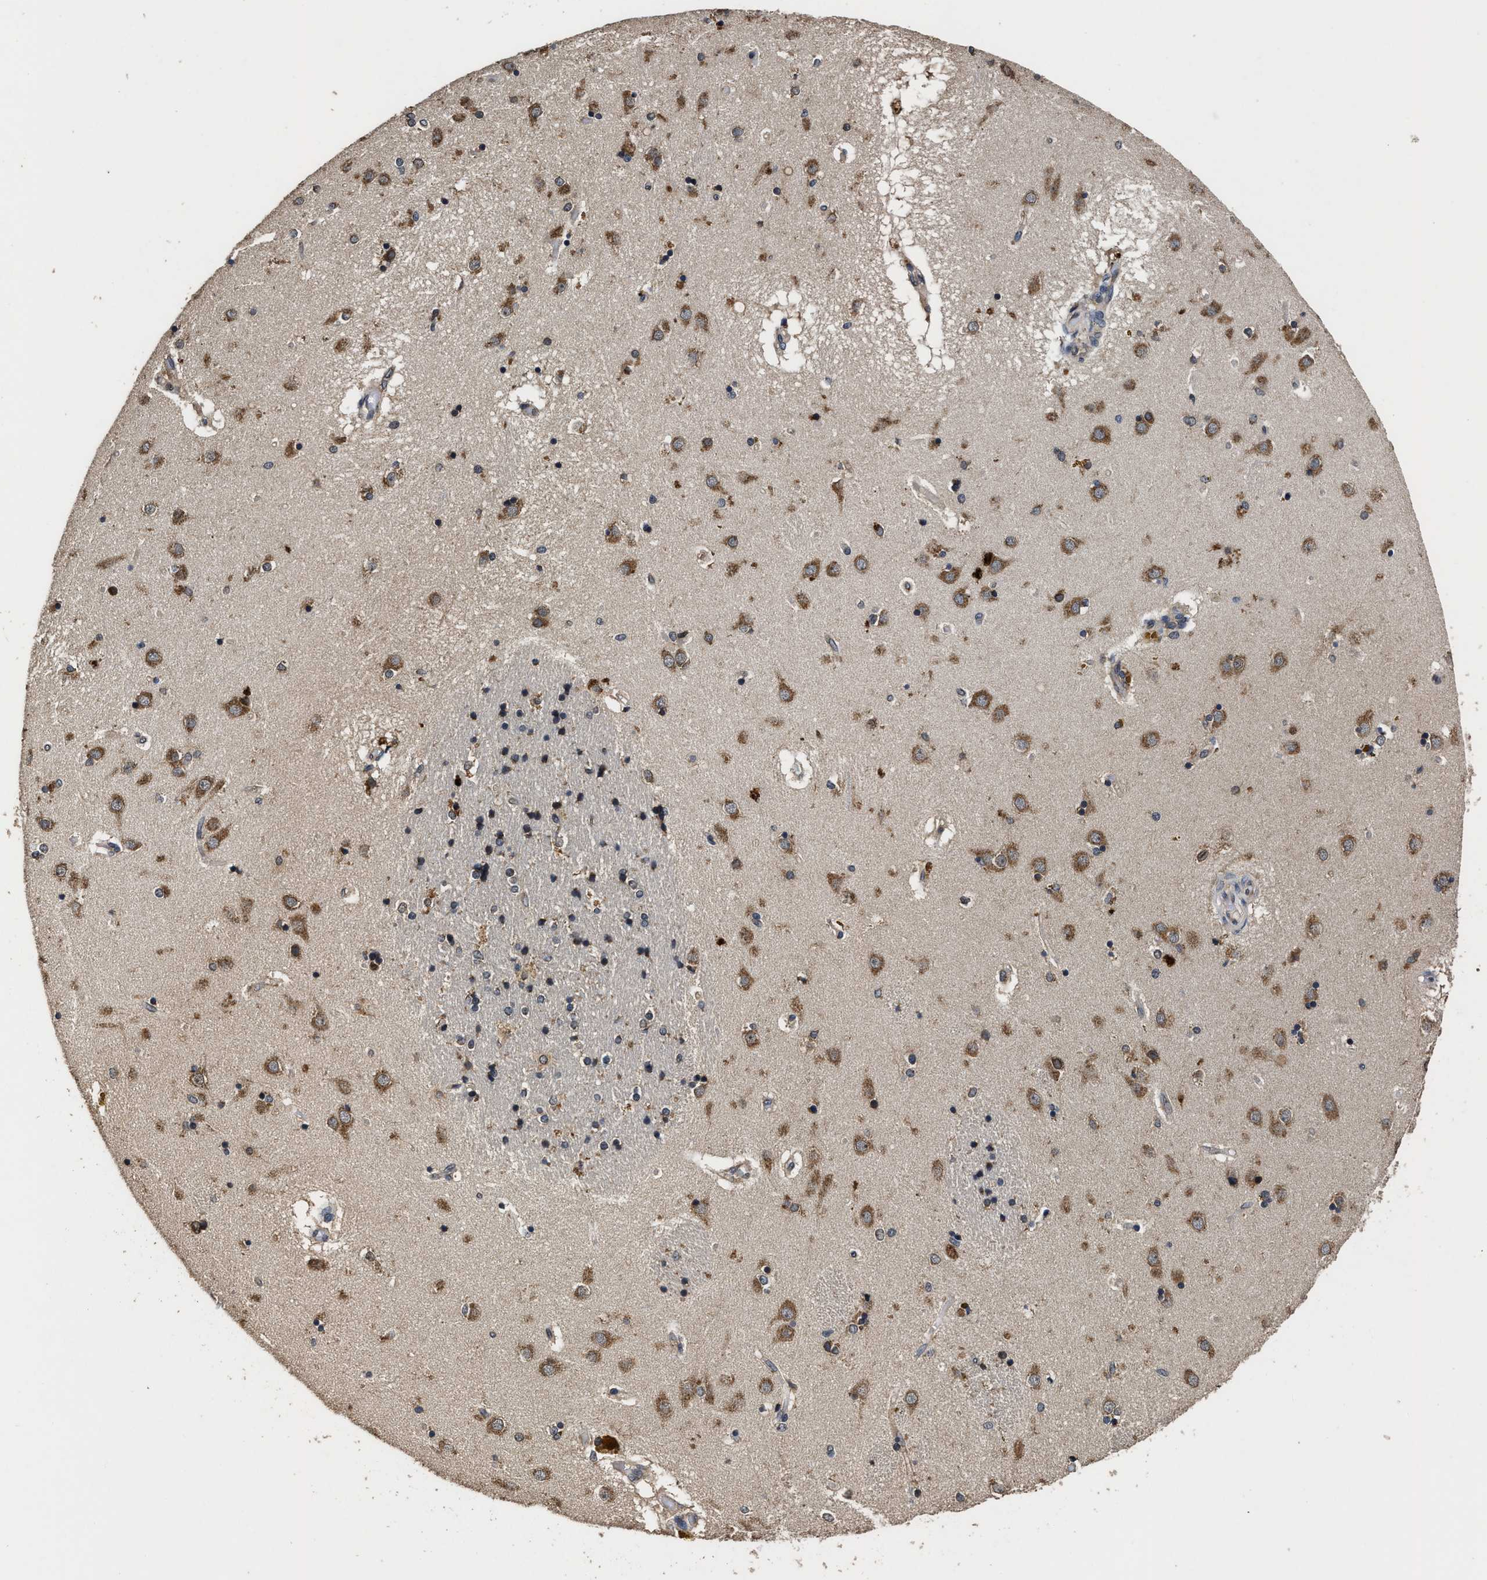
{"staining": {"intensity": "moderate", "quantity": ">75%", "location": "cytoplasmic/membranous"}, "tissue": "caudate", "cell_type": "Glial cells", "image_type": "normal", "snomed": [{"axis": "morphology", "description": "Normal tissue, NOS"}, {"axis": "topography", "description": "Lateral ventricle wall"}], "caption": "Immunohistochemistry micrograph of benign human caudate stained for a protein (brown), which shows medium levels of moderate cytoplasmic/membranous staining in approximately >75% of glial cells.", "gene": "EBAG9", "patient": {"sex": "male", "age": 70}}